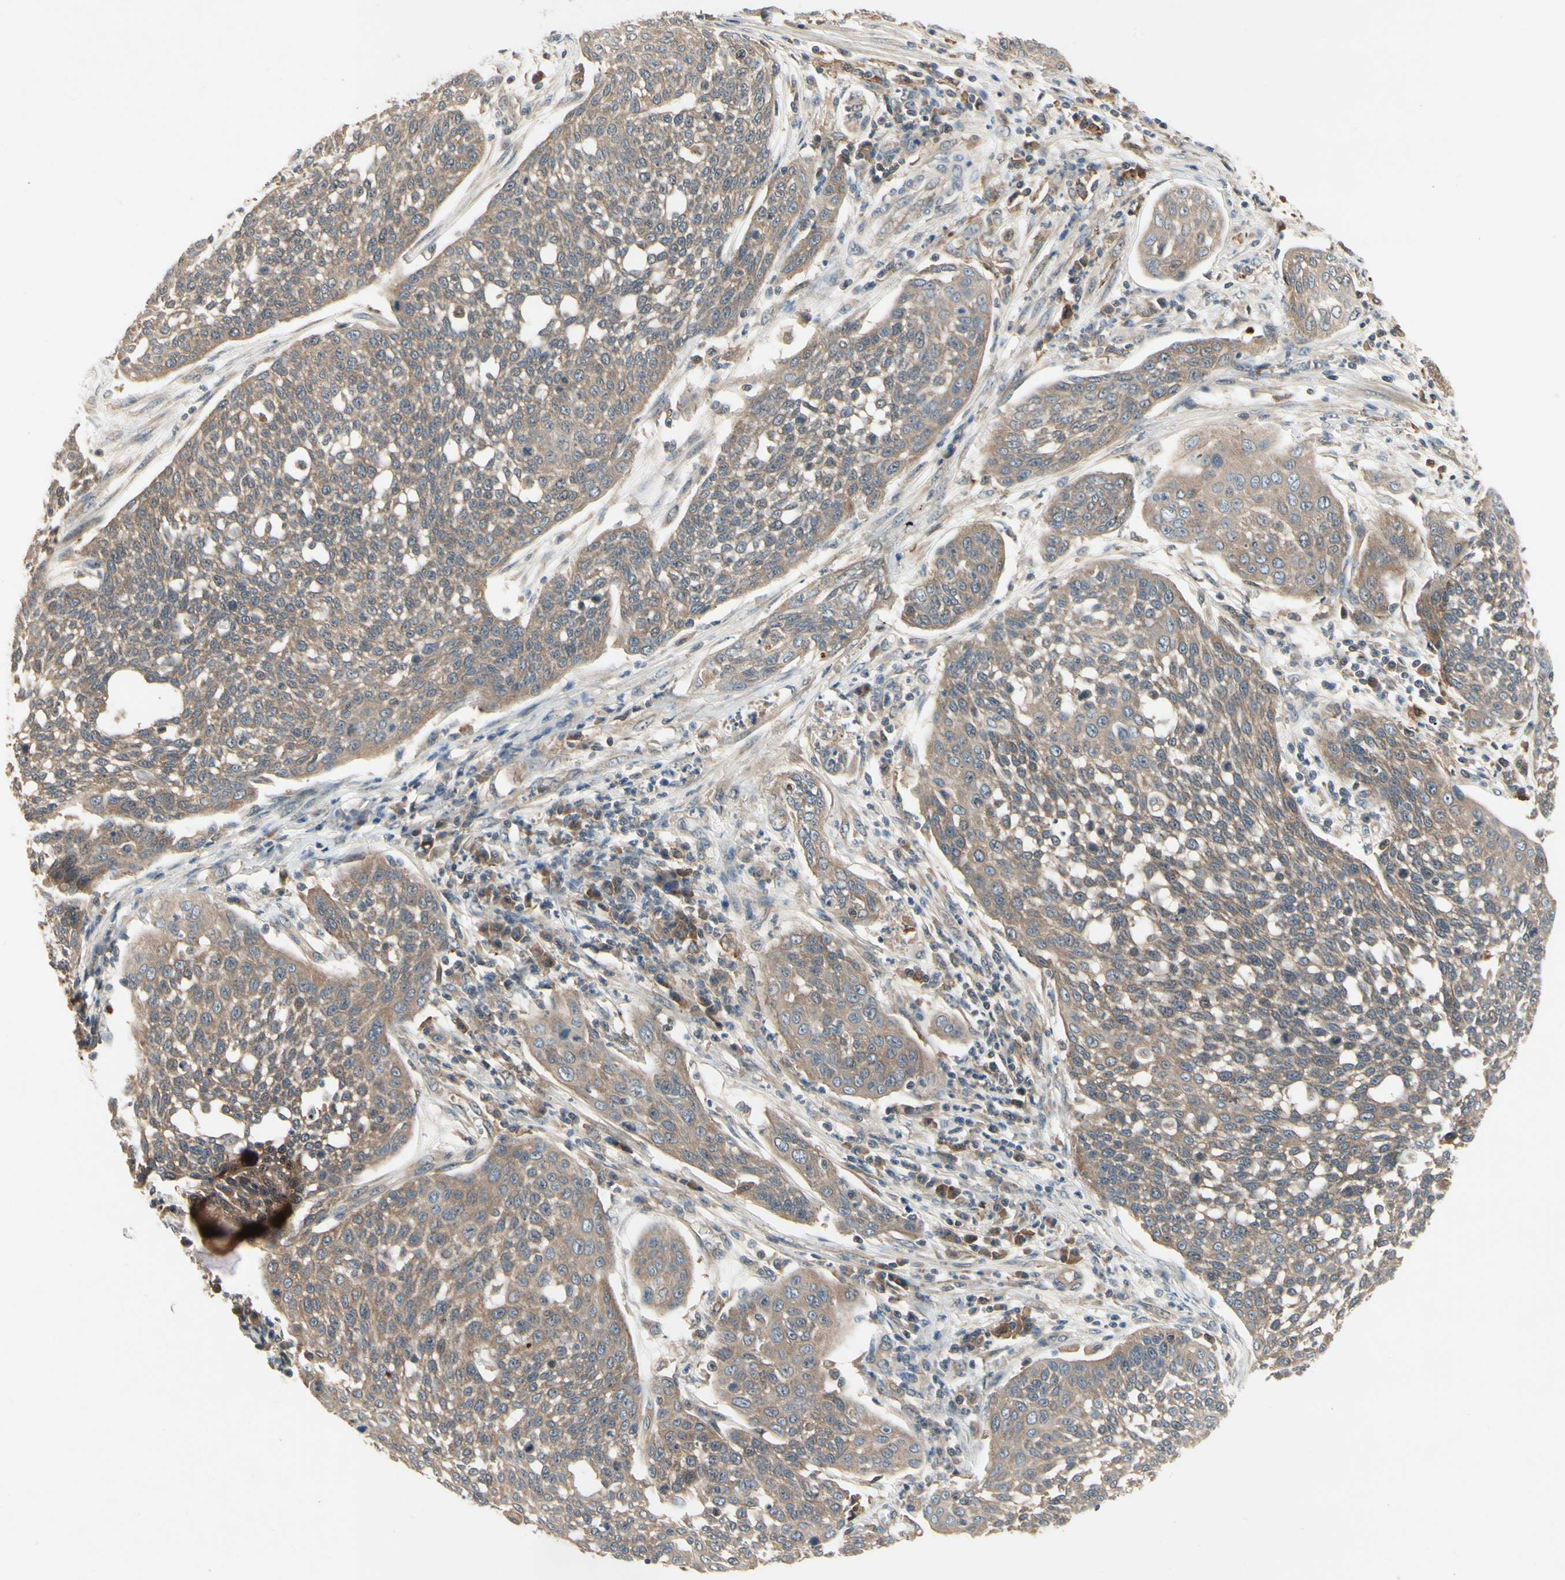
{"staining": {"intensity": "moderate", "quantity": ">75%", "location": "cytoplasmic/membranous"}, "tissue": "cervical cancer", "cell_type": "Tumor cells", "image_type": "cancer", "snomed": [{"axis": "morphology", "description": "Squamous cell carcinoma, NOS"}, {"axis": "topography", "description": "Cervix"}], "caption": "IHC of squamous cell carcinoma (cervical) demonstrates medium levels of moderate cytoplasmic/membranous staining in approximately >75% of tumor cells.", "gene": "RNF14", "patient": {"sex": "female", "age": 34}}